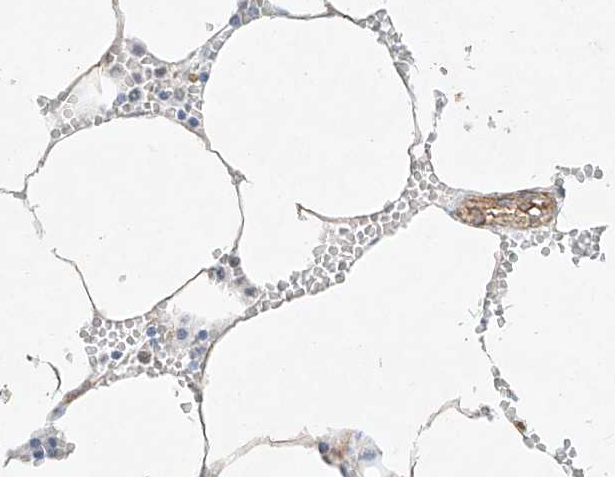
{"staining": {"intensity": "negative", "quantity": "none", "location": "none"}, "tissue": "bone marrow", "cell_type": "Hematopoietic cells", "image_type": "normal", "snomed": [{"axis": "morphology", "description": "Normal tissue, NOS"}, {"axis": "topography", "description": "Bone marrow"}], "caption": "The IHC image has no significant staining in hematopoietic cells of bone marrow. The staining was performed using DAB (3,3'-diaminobenzidine) to visualize the protein expression in brown, while the nuclei were stained in blue with hematoxylin (Magnification: 20x).", "gene": "REEP2", "patient": {"sex": "male", "age": 70}}